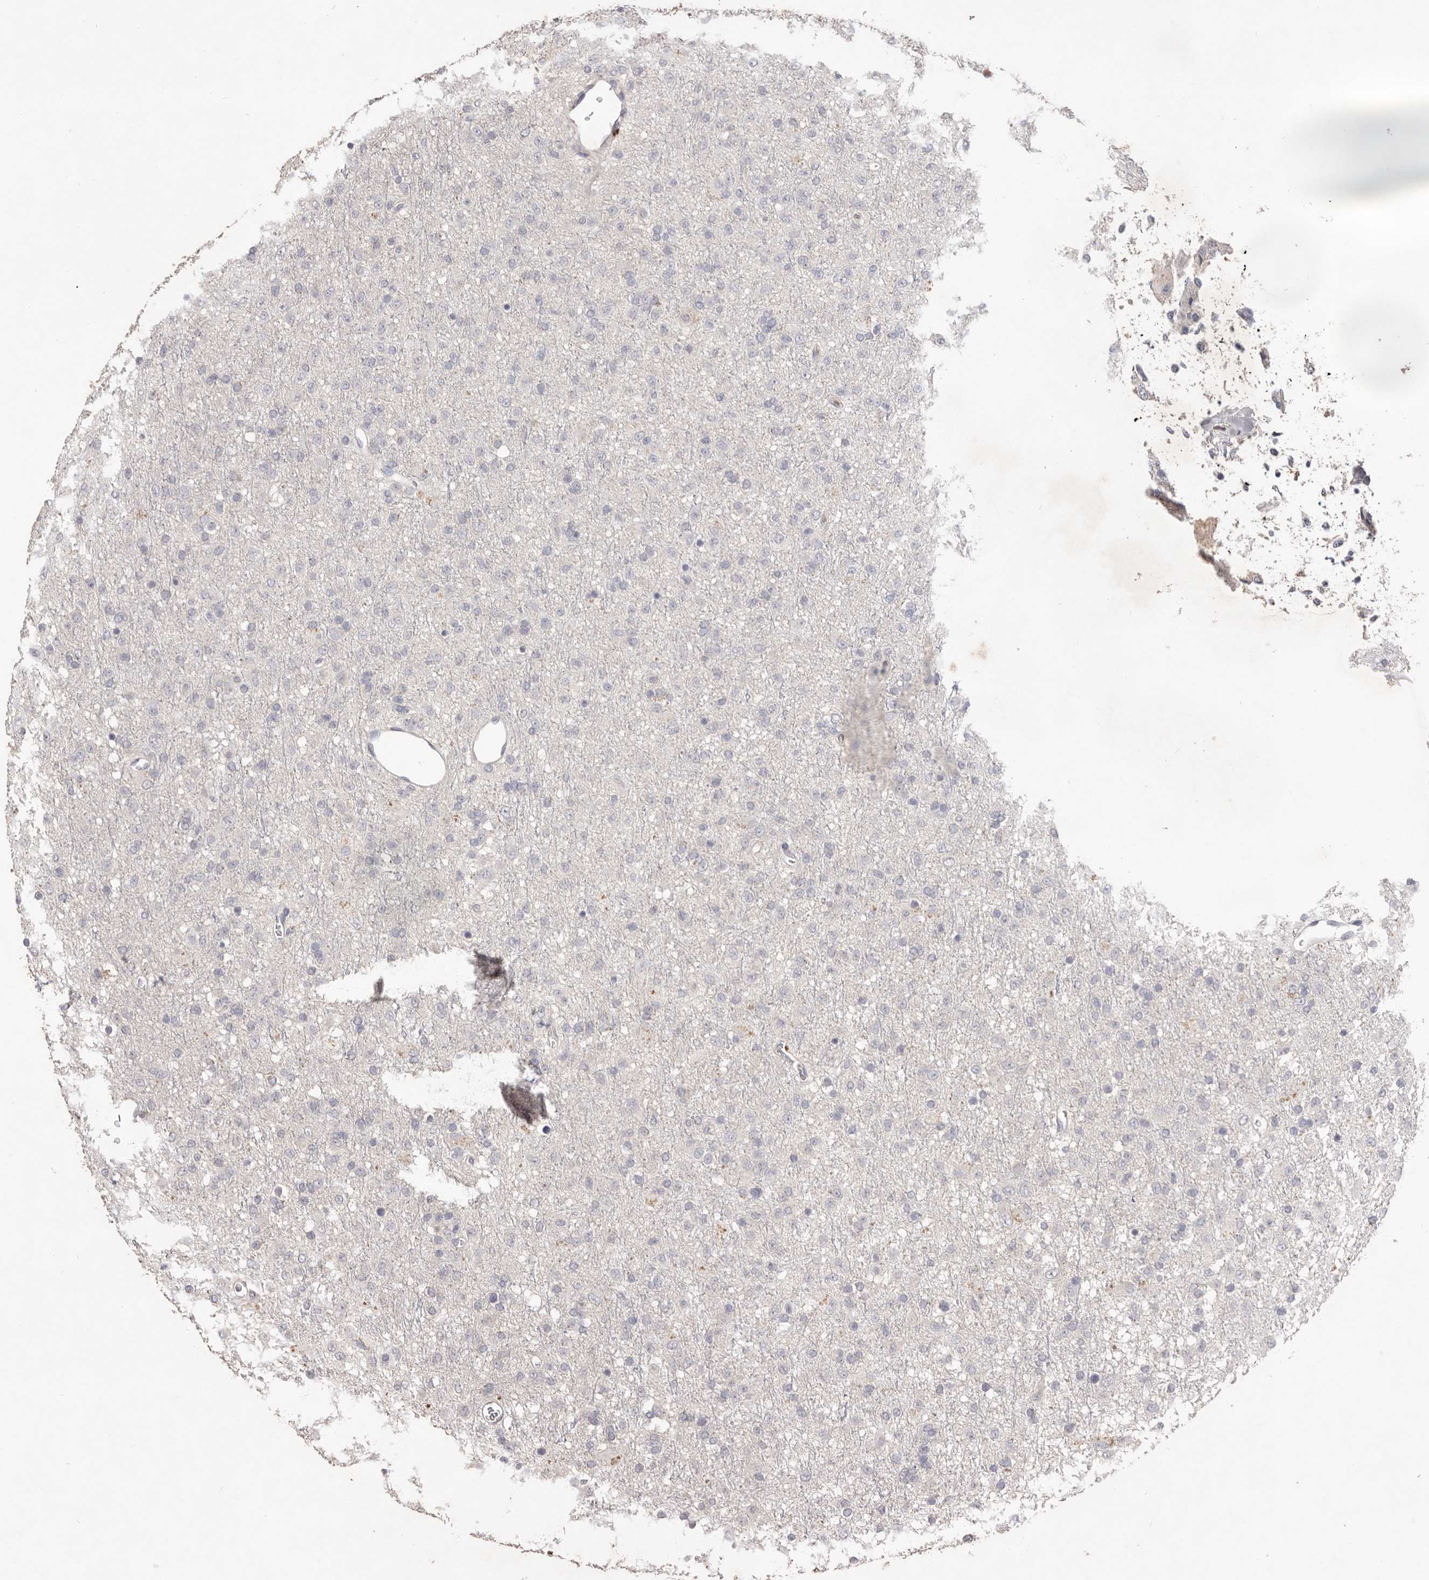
{"staining": {"intensity": "negative", "quantity": "none", "location": "none"}, "tissue": "glioma", "cell_type": "Tumor cells", "image_type": "cancer", "snomed": [{"axis": "morphology", "description": "Glioma, malignant, Low grade"}, {"axis": "topography", "description": "Brain"}], "caption": "DAB (3,3'-diaminobenzidine) immunohistochemical staining of malignant glioma (low-grade) shows no significant positivity in tumor cells. (DAB immunohistochemistry (IHC) with hematoxylin counter stain).", "gene": "HCAR2", "patient": {"sex": "male", "age": 65}}